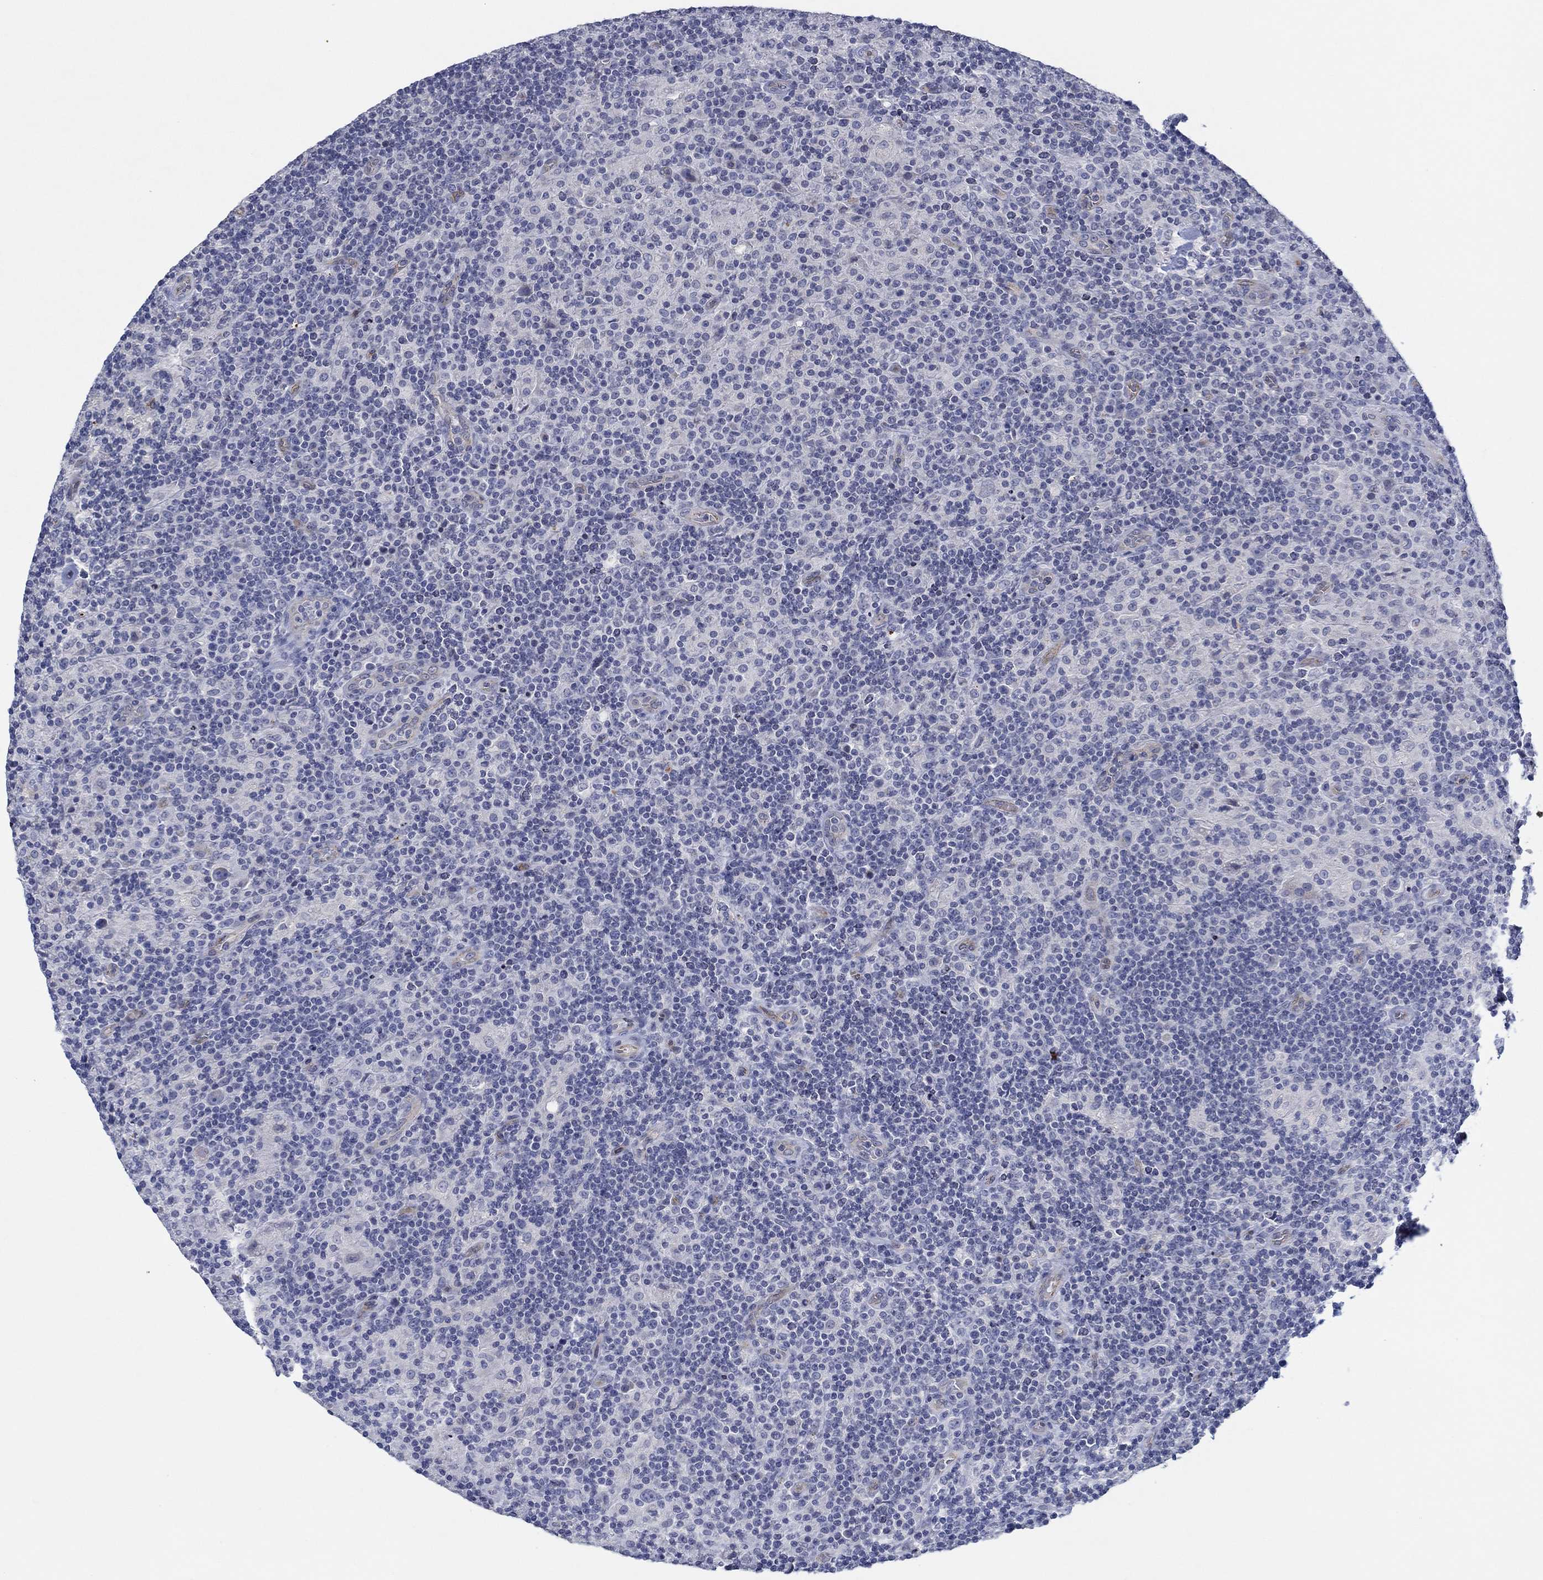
{"staining": {"intensity": "negative", "quantity": "none", "location": "none"}, "tissue": "lymphoma", "cell_type": "Tumor cells", "image_type": "cancer", "snomed": [{"axis": "morphology", "description": "Hodgkin's disease, NOS"}, {"axis": "topography", "description": "Lymph node"}], "caption": "There is no significant staining in tumor cells of Hodgkin's disease.", "gene": "GJA5", "patient": {"sex": "male", "age": 70}}